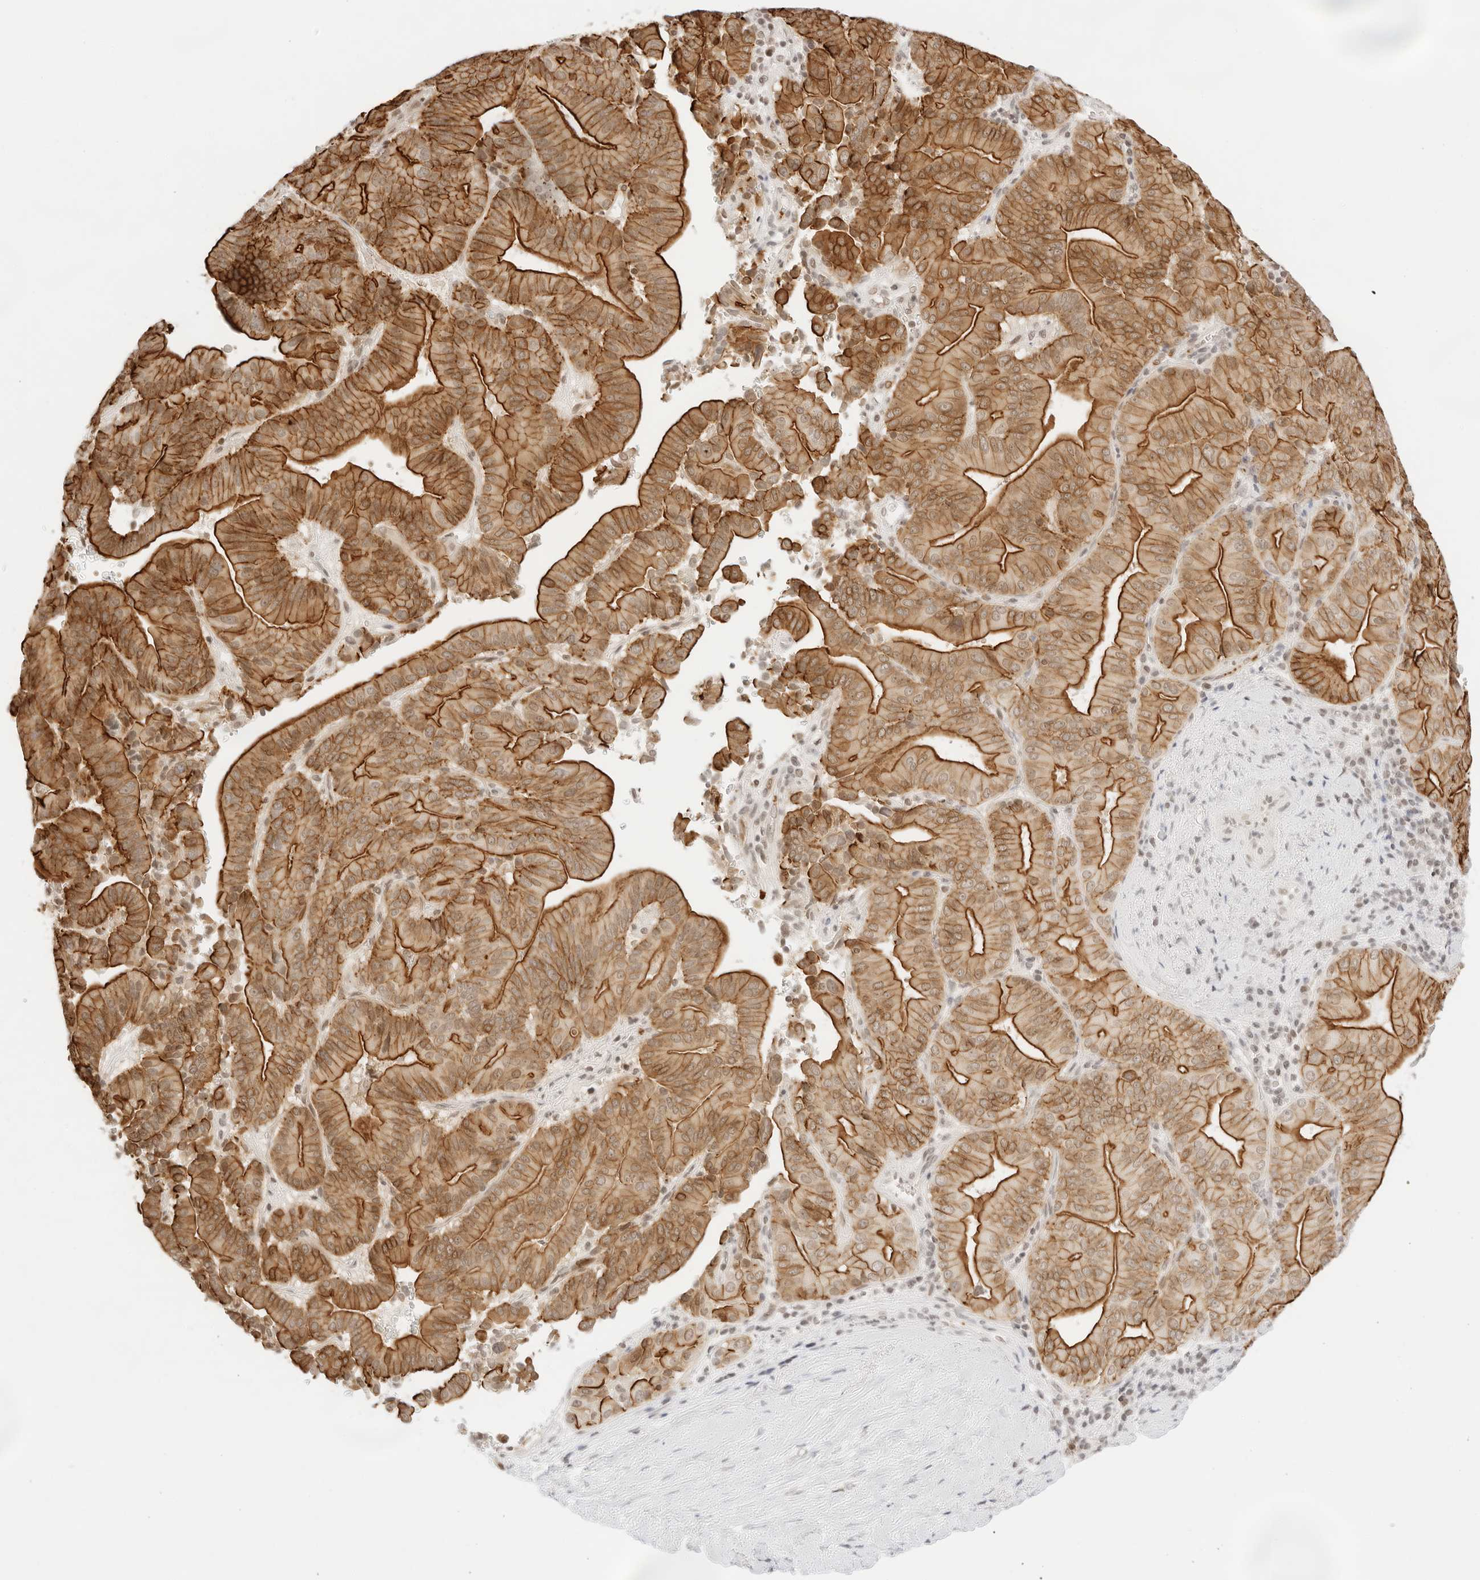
{"staining": {"intensity": "strong", "quantity": ">75%", "location": "cytoplasmic/membranous"}, "tissue": "liver cancer", "cell_type": "Tumor cells", "image_type": "cancer", "snomed": [{"axis": "morphology", "description": "Cholangiocarcinoma"}, {"axis": "topography", "description": "Liver"}], "caption": "Immunohistochemistry image of human cholangiocarcinoma (liver) stained for a protein (brown), which demonstrates high levels of strong cytoplasmic/membranous staining in approximately >75% of tumor cells.", "gene": "GNAS", "patient": {"sex": "female", "age": 75}}